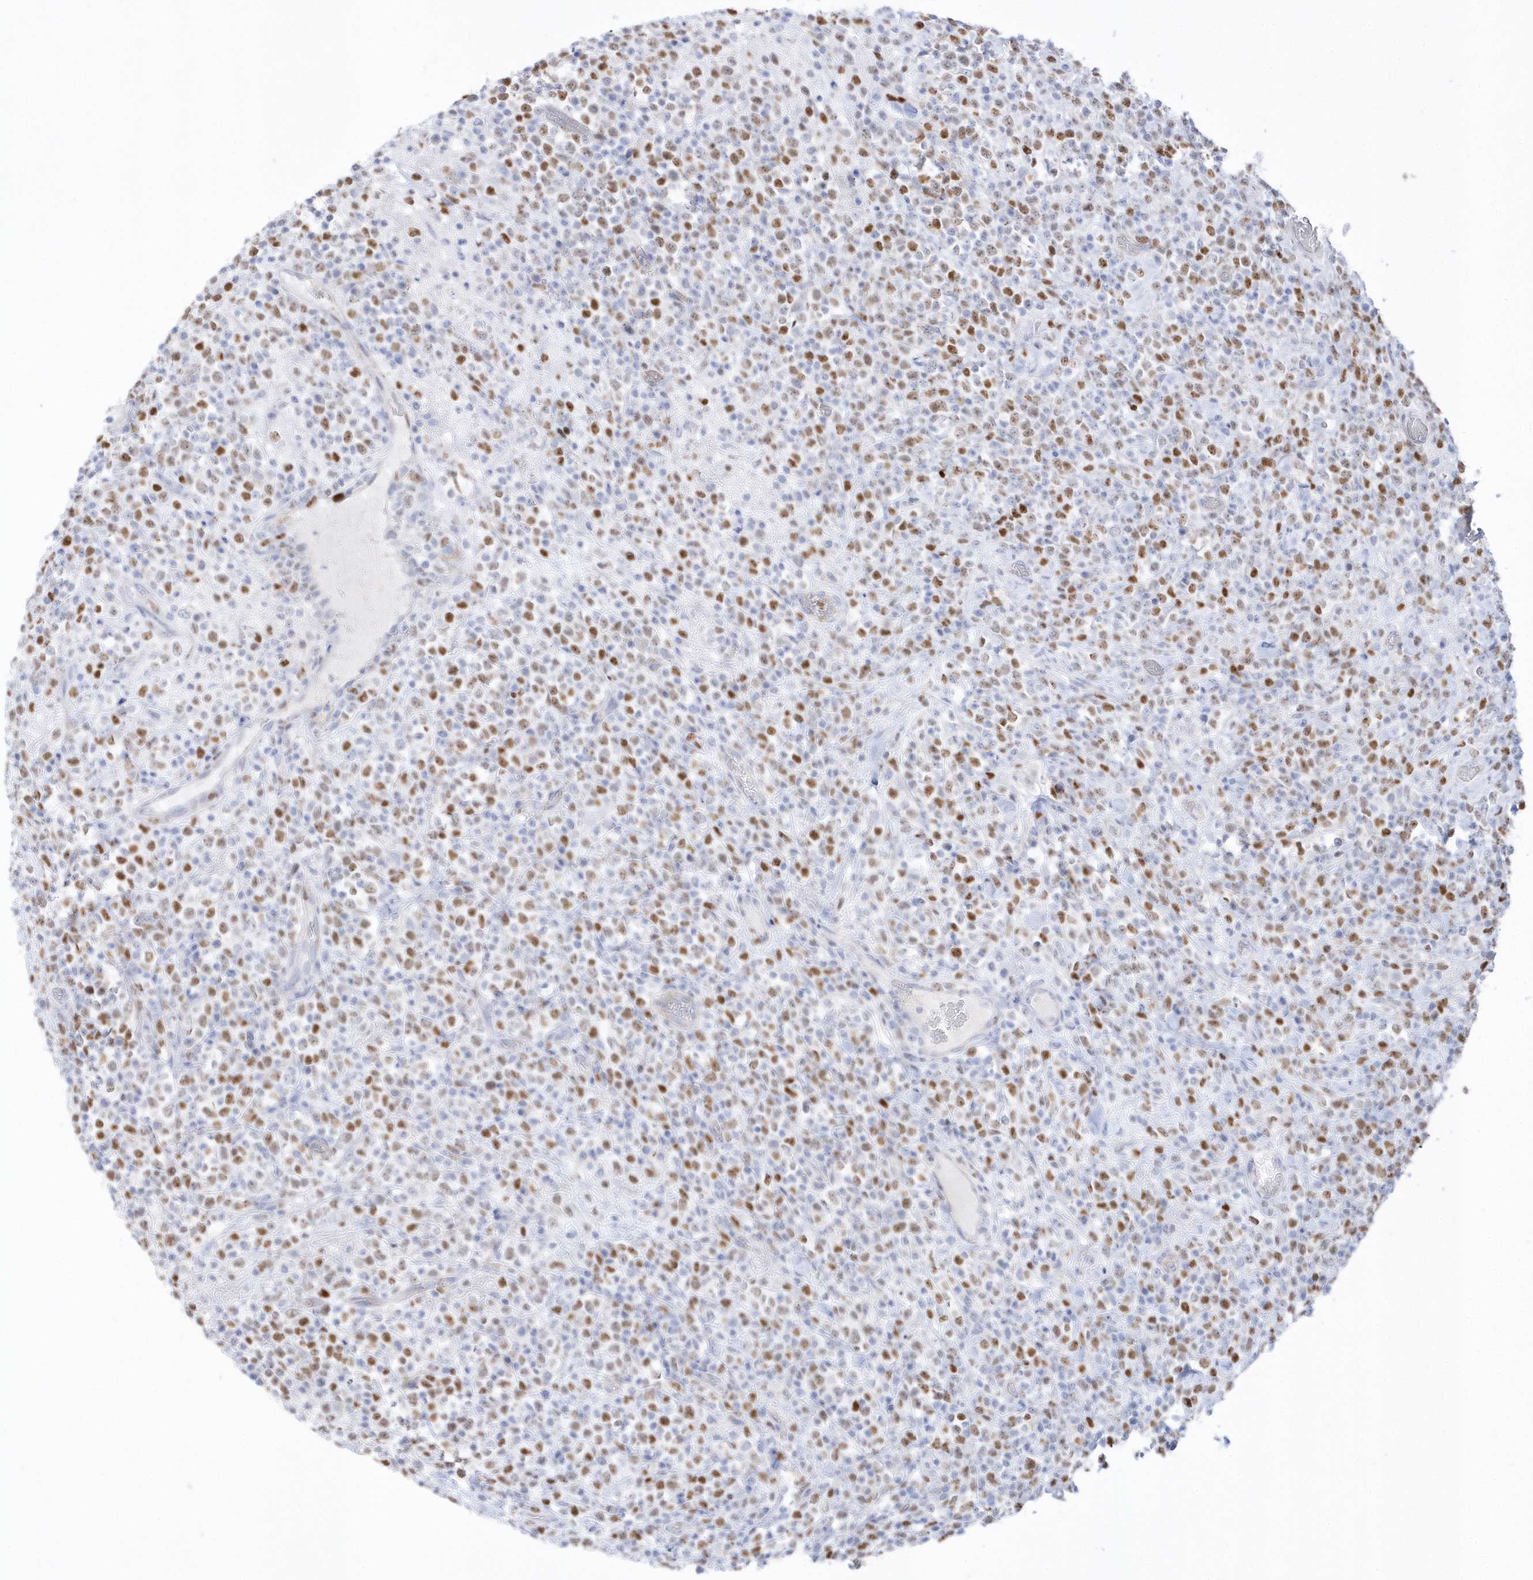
{"staining": {"intensity": "moderate", "quantity": ">75%", "location": "nuclear"}, "tissue": "lymphoma", "cell_type": "Tumor cells", "image_type": "cancer", "snomed": [{"axis": "morphology", "description": "Malignant lymphoma, non-Hodgkin's type, High grade"}, {"axis": "topography", "description": "Colon"}], "caption": "A micrograph of malignant lymphoma, non-Hodgkin's type (high-grade) stained for a protein reveals moderate nuclear brown staining in tumor cells. (Stains: DAB in brown, nuclei in blue, Microscopy: brightfield microscopy at high magnification).", "gene": "TMCO6", "patient": {"sex": "female", "age": 53}}